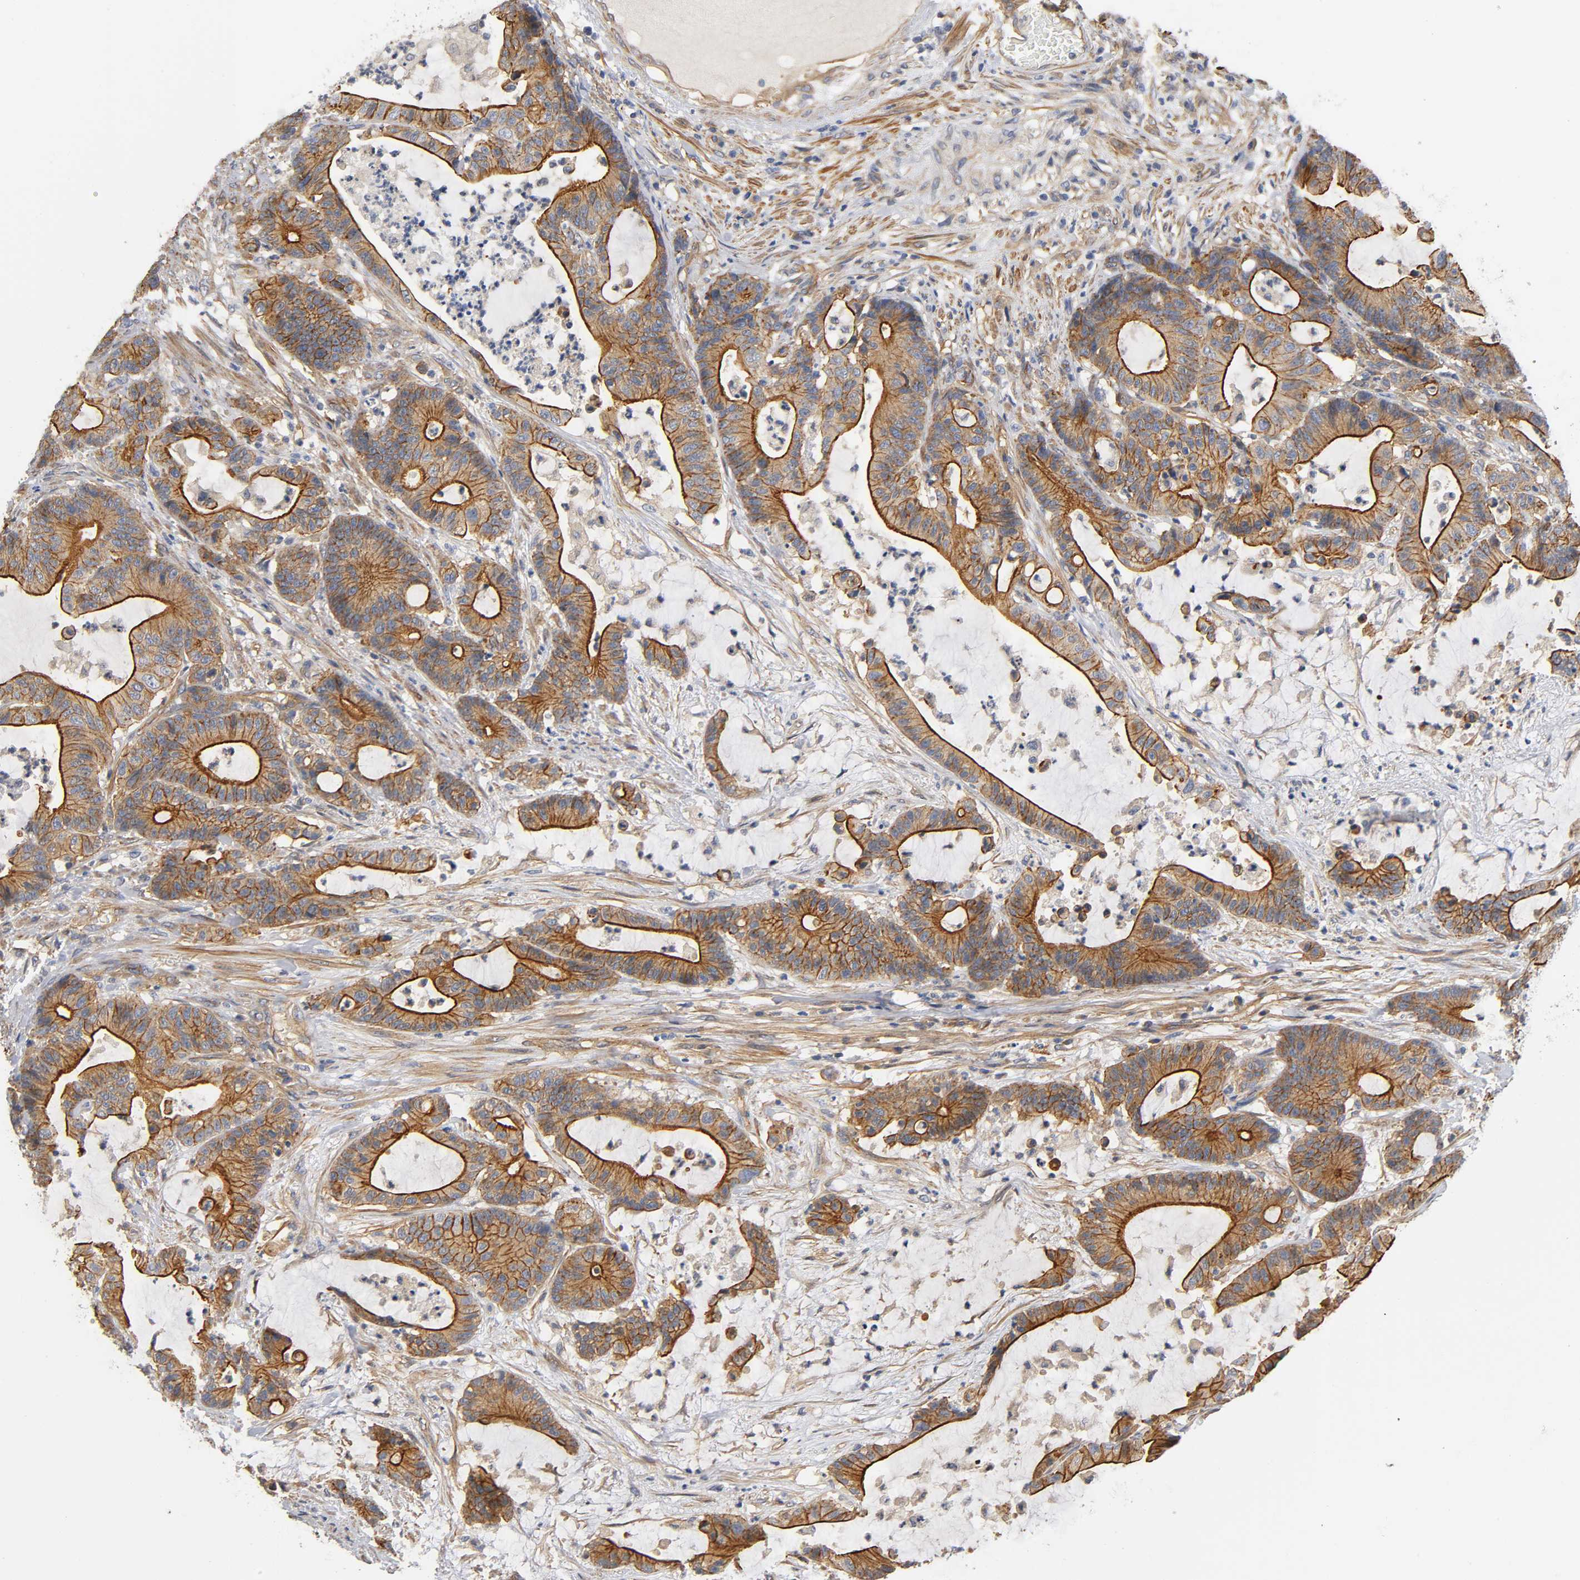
{"staining": {"intensity": "moderate", "quantity": ">75%", "location": "cytoplasmic/membranous"}, "tissue": "colorectal cancer", "cell_type": "Tumor cells", "image_type": "cancer", "snomed": [{"axis": "morphology", "description": "Adenocarcinoma, NOS"}, {"axis": "topography", "description": "Colon"}], "caption": "Colorectal cancer stained for a protein (brown) reveals moderate cytoplasmic/membranous positive staining in about >75% of tumor cells.", "gene": "MARS1", "patient": {"sex": "female", "age": 84}}